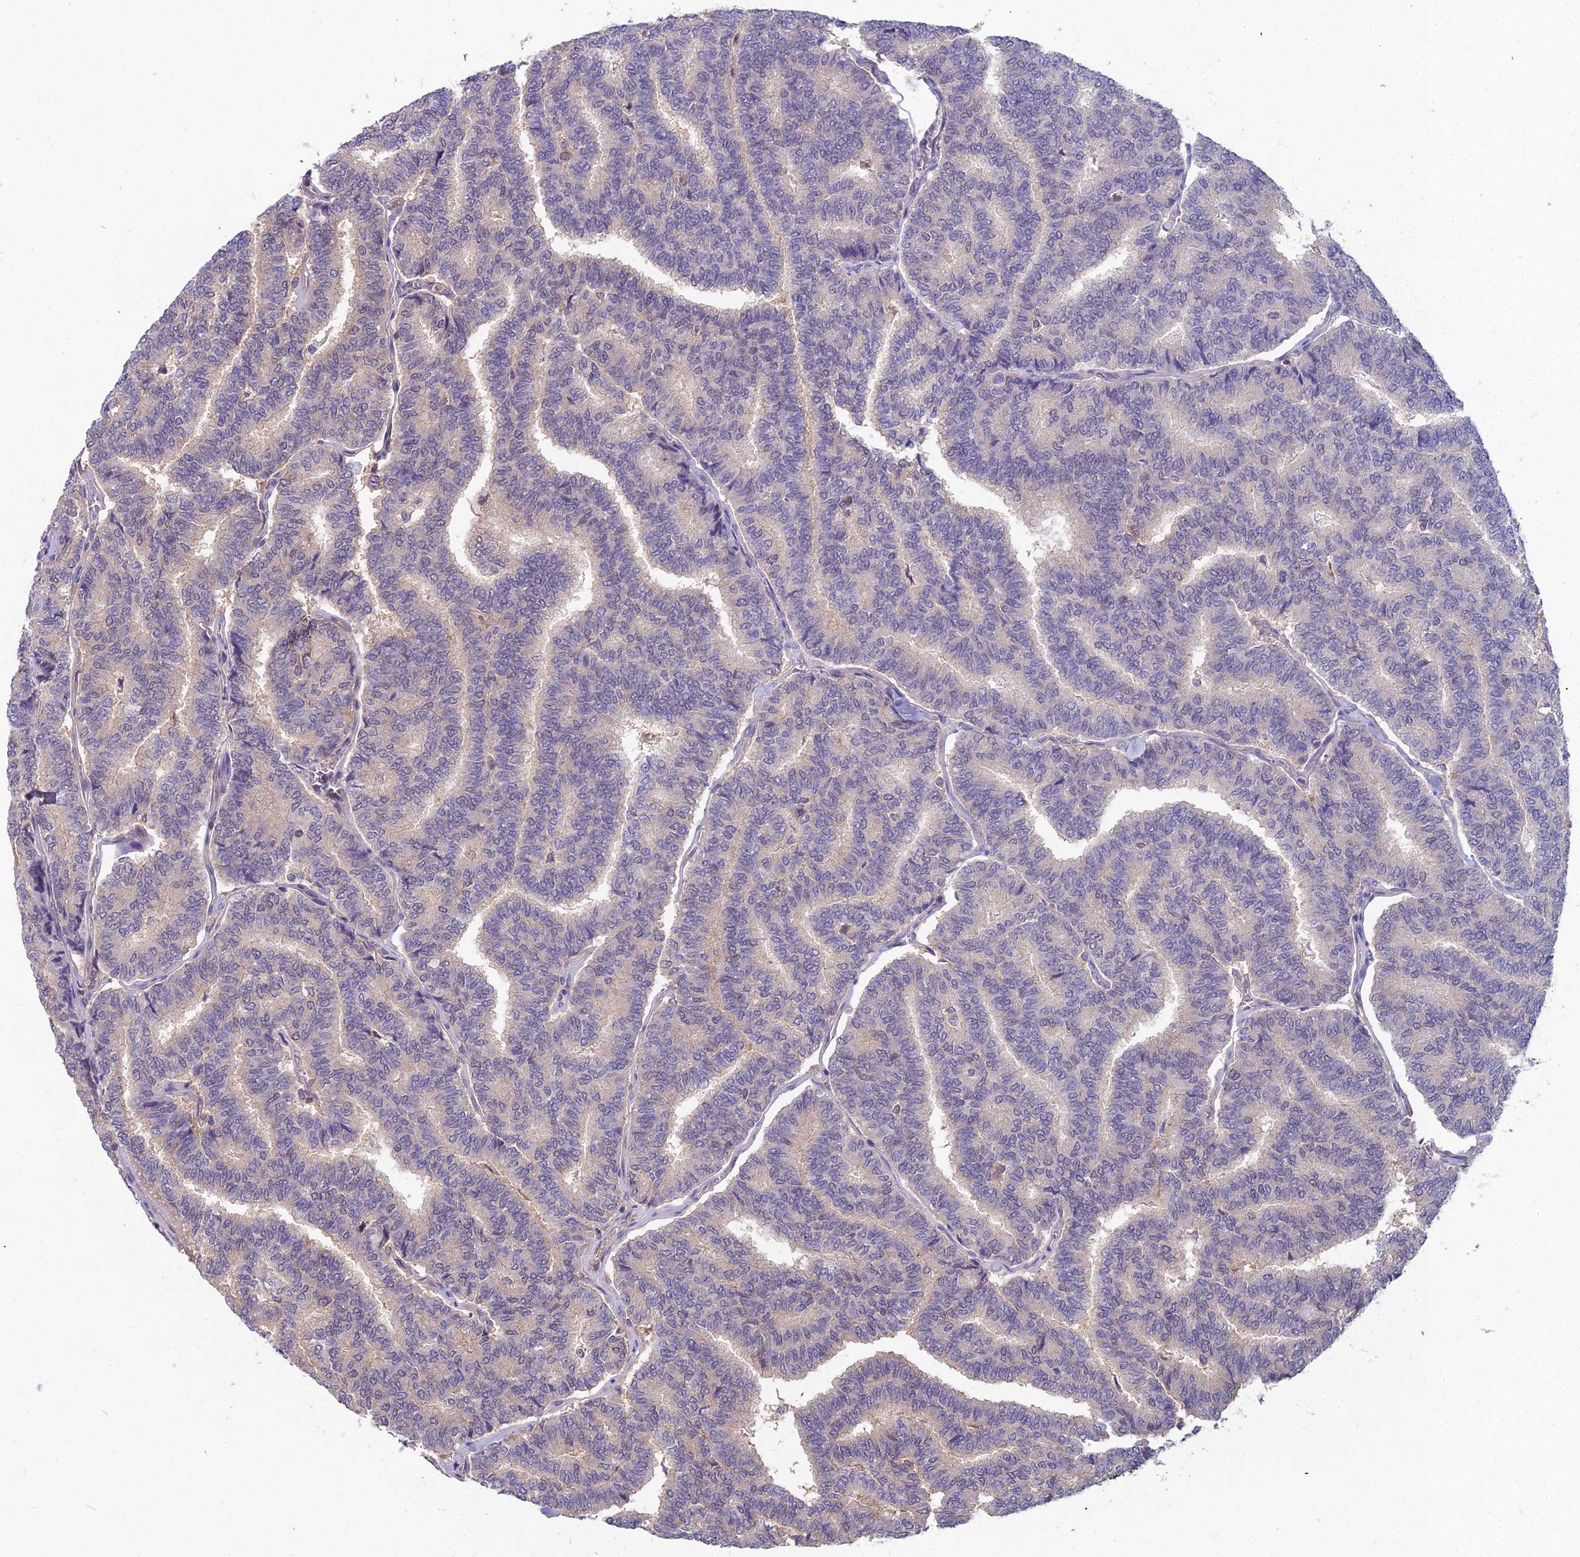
{"staining": {"intensity": "negative", "quantity": "none", "location": "none"}, "tissue": "thyroid cancer", "cell_type": "Tumor cells", "image_type": "cancer", "snomed": [{"axis": "morphology", "description": "Papillary adenocarcinoma, NOS"}, {"axis": "topography", "description": "Thyroid gland"}], "caption": "Immunohistochemical staining of human papillary adenocarcinoma (thyroid) shows no significant staining in tumor cells. (DAB (3,3'-diaminobenzidine) immunohistochemistry, high magnification).", "gene": "MVD", "patient": {"sex": "female", "age": 35}}